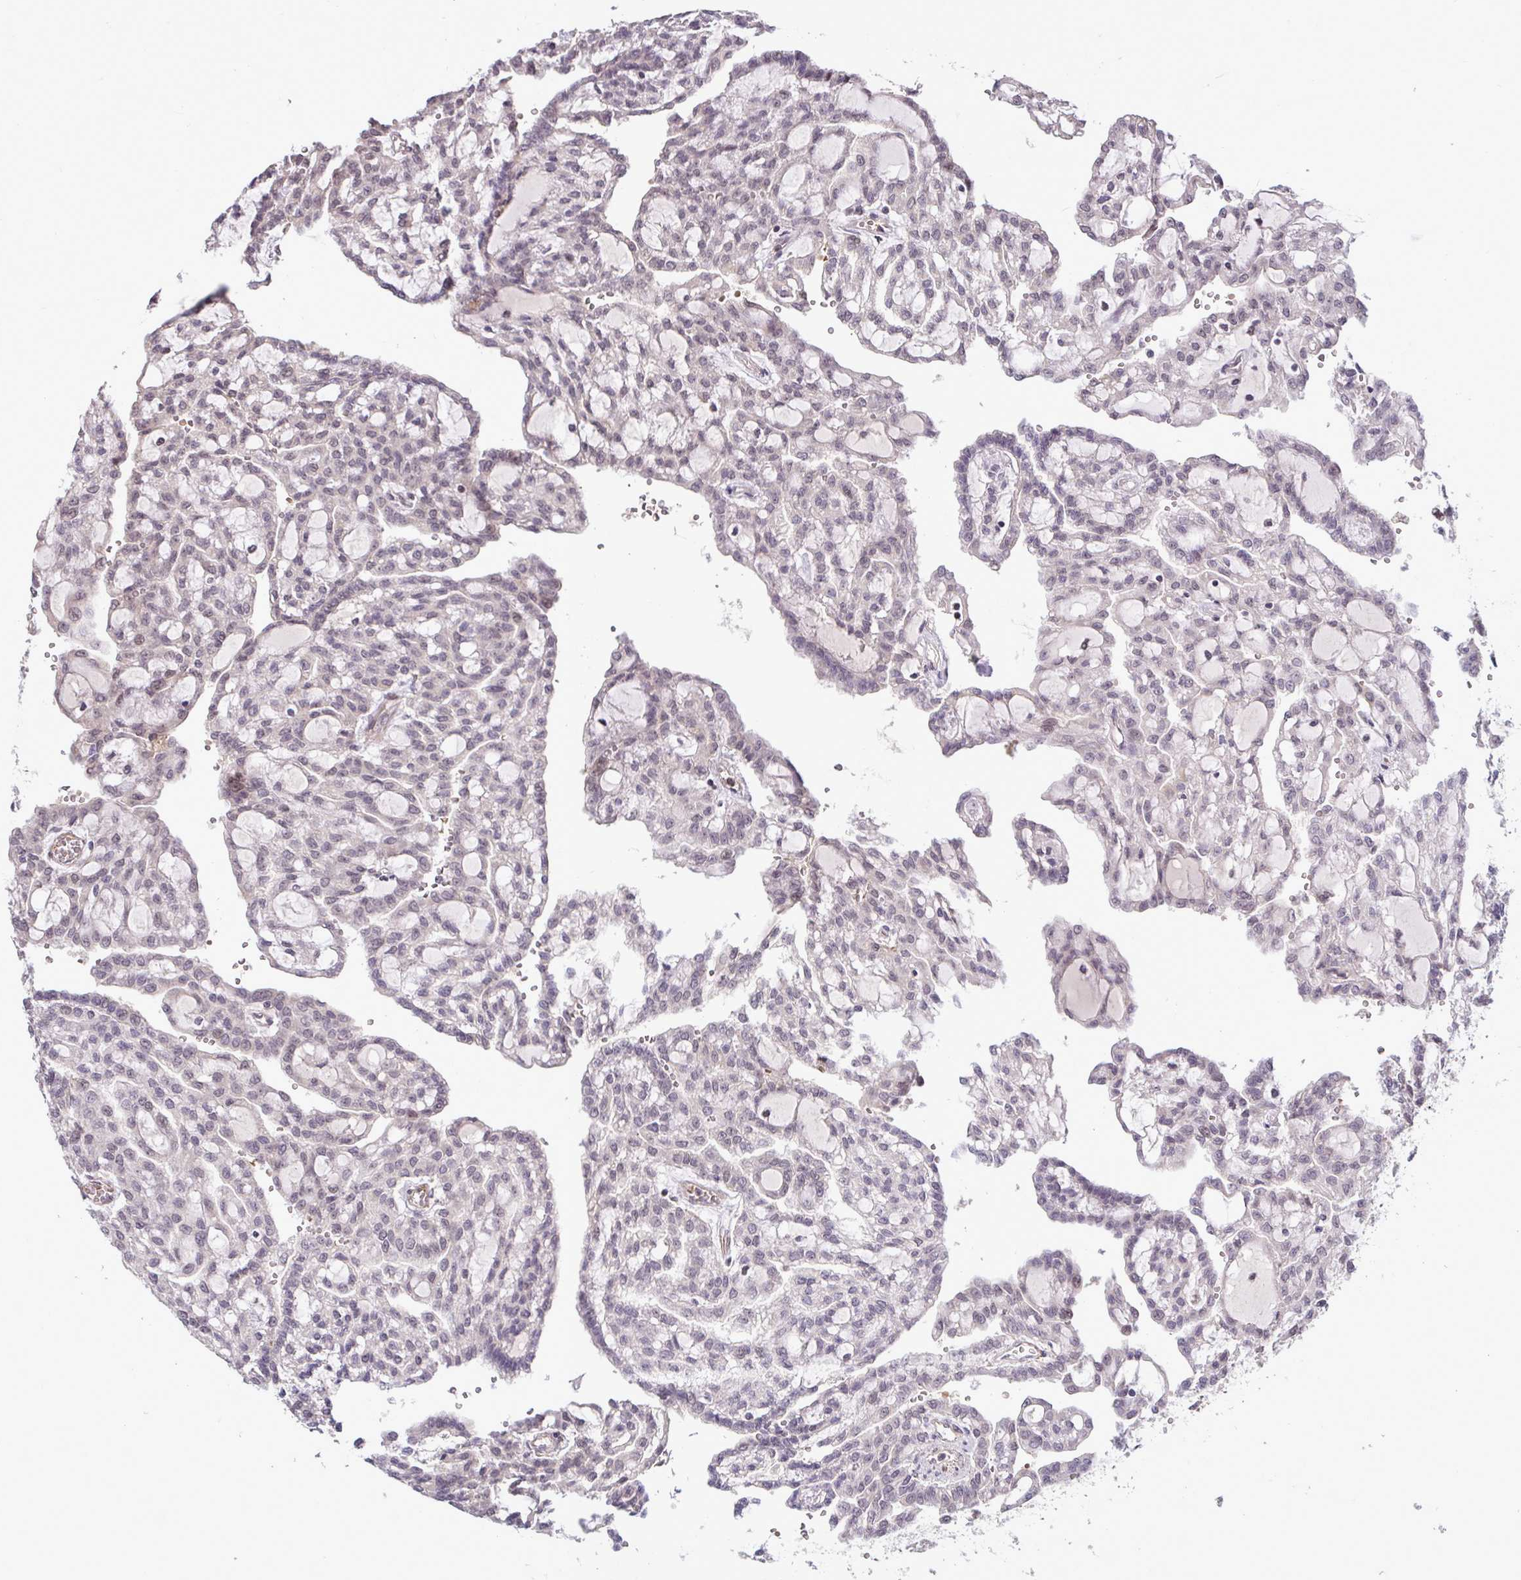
{"staining": {"intensity": "weak", "quantity": "<25%", "location": "nuclear"}, "tissue": "renal cancer", "cell_type": "Tumor cells", "image_type": "cancer", "snomed": [{"axis": "morphology", "description": "Adenocarcinoma, NOS"}, {"axis": "topography", "description": "Kidney"}], "caption": "Tumor cells show no significant positivity in renal cancer.", "gene": "ZSCAN9", "patient": {"sex": "male", "age": 63}}